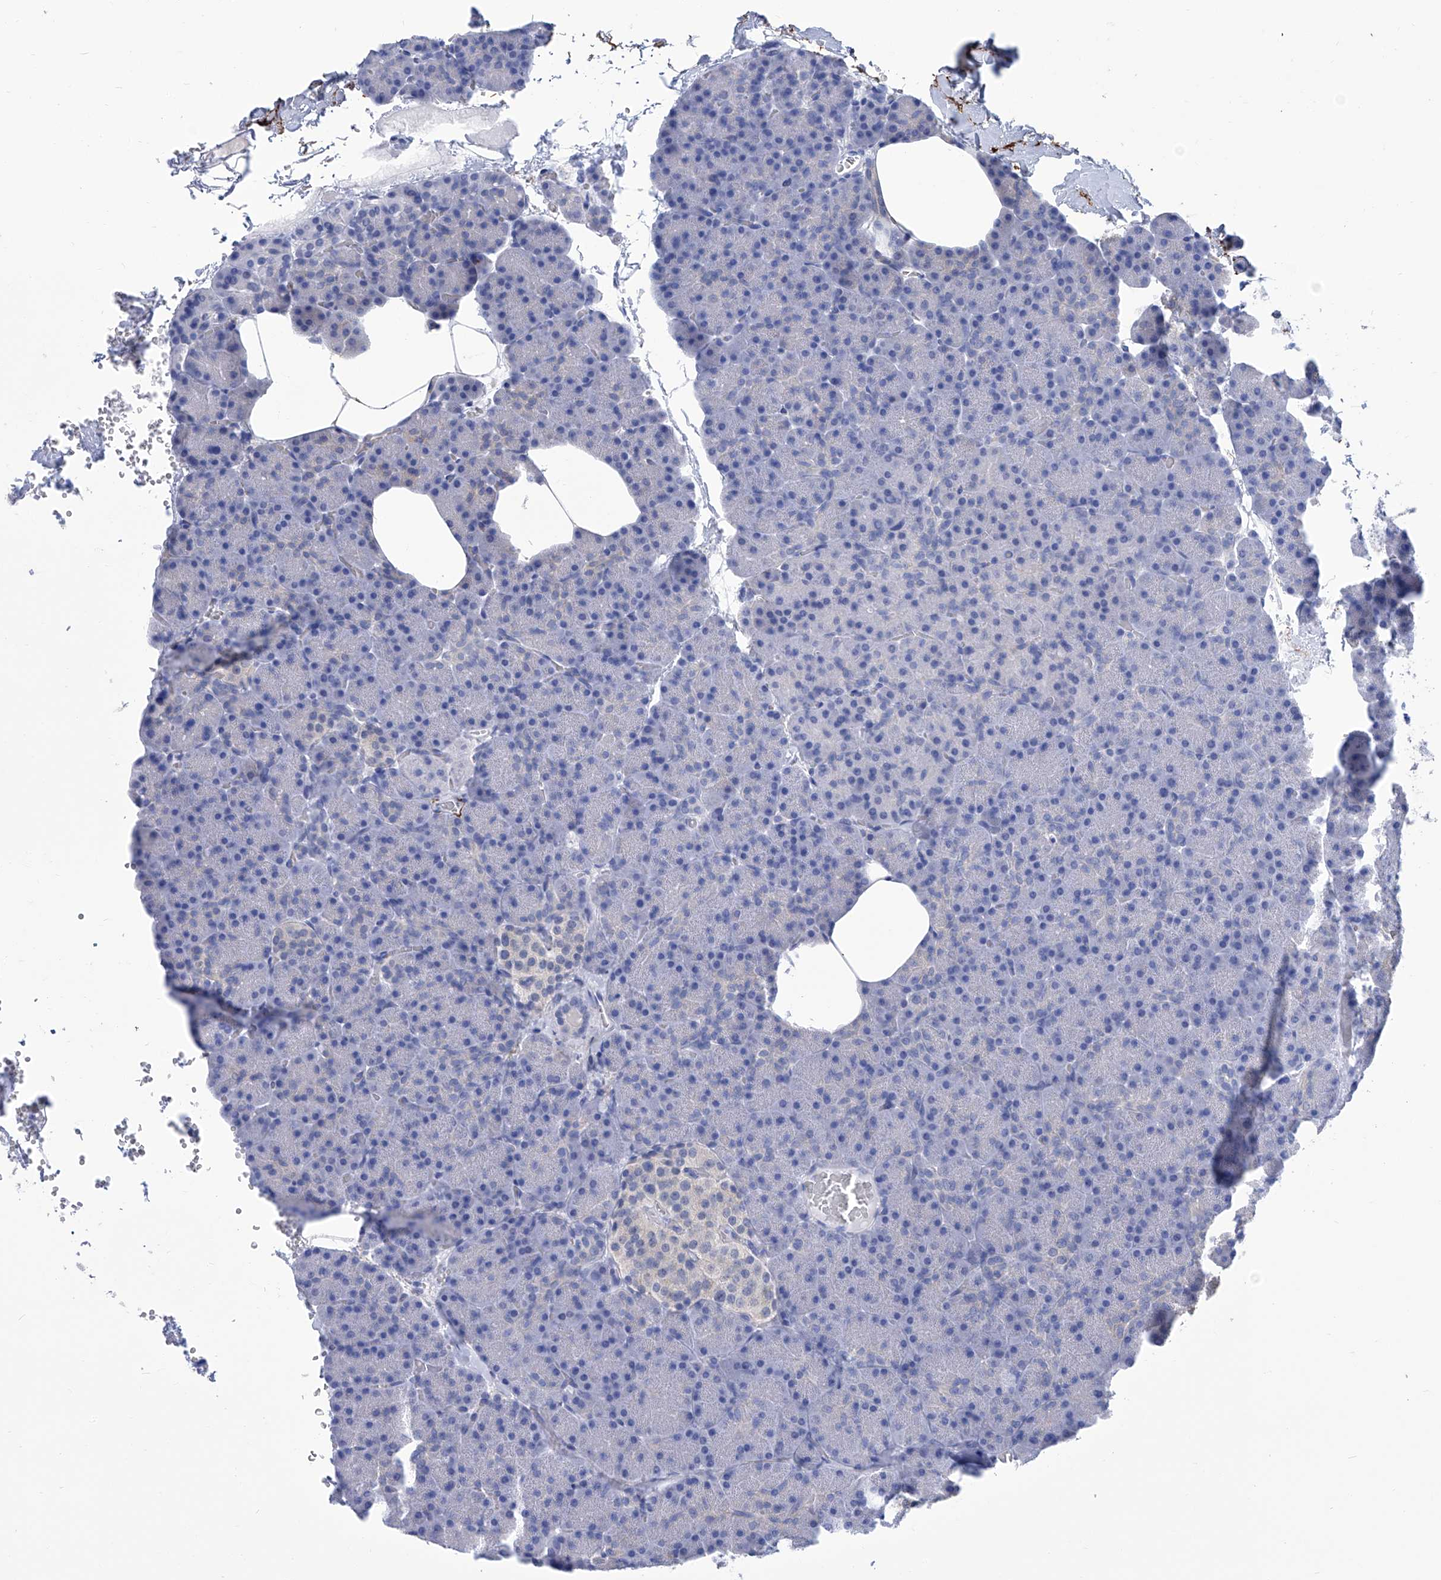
{"staining": {"intensity": "negative", "quantity": "none", "location": "none"}, "tissue": "pancreas", "cell_type": "Exocrine glandular cells", "image_type": "normal", "snomed": [{"axis": "morphology", "description": "Normal tissue, NOS"}, {"axis": "morphology", "description": "Carcinoid, malignant, NOS"}, {"axis": "topography", "description": "Pancreas"}], "caption": "Immunohistochemistry photomicrograph of normal pancreas: pancreas stained with DAB displays no significant protein staining in exocrine glandular cells. (IHC, brightfield microscopy, high magnification).", "gene": "SMS", "patient": {"sex": "female", "age": 35}}